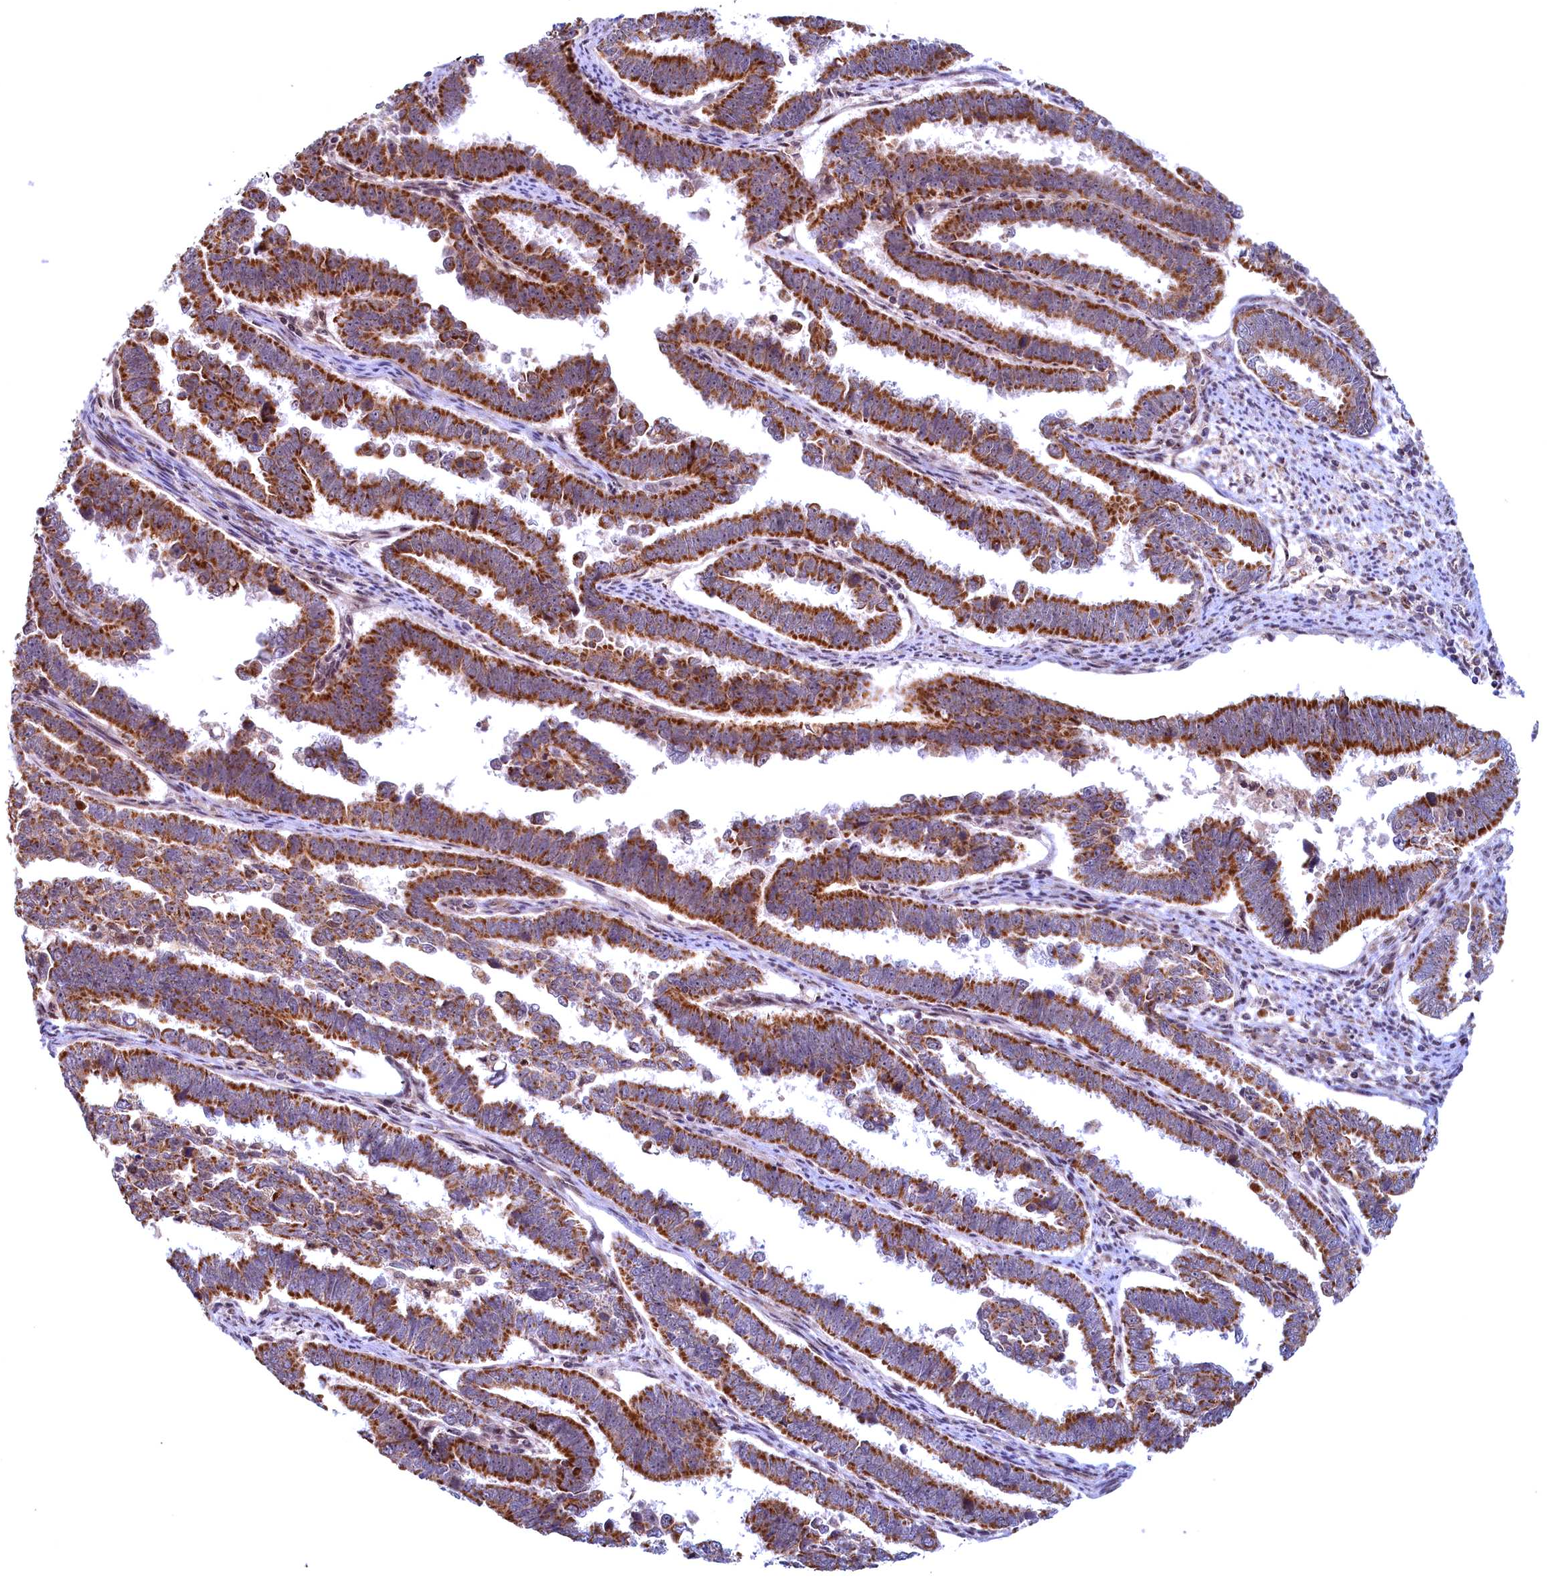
{"staining": {"intensity": "strong", "quantity": ">75%", "location": "cytoplasmic/membranous"}, "tissue": "endometrial cancer", "cell_type": "Tumor cells", "image_type": "cancer", "snomed": [{"axis": "morphology", "description": "Adenocarcinoma, NOS"}, {"axis": "topography", "description": "Endometrium"}], "caption": "IHC of human endometrial adenocarcinoma reveals high levels of strong cytoplasmic/membranous staining in about >75% of tumor cells.", "gene": "PLA2G10", "patient": {"sex": "female", "age": 75}}